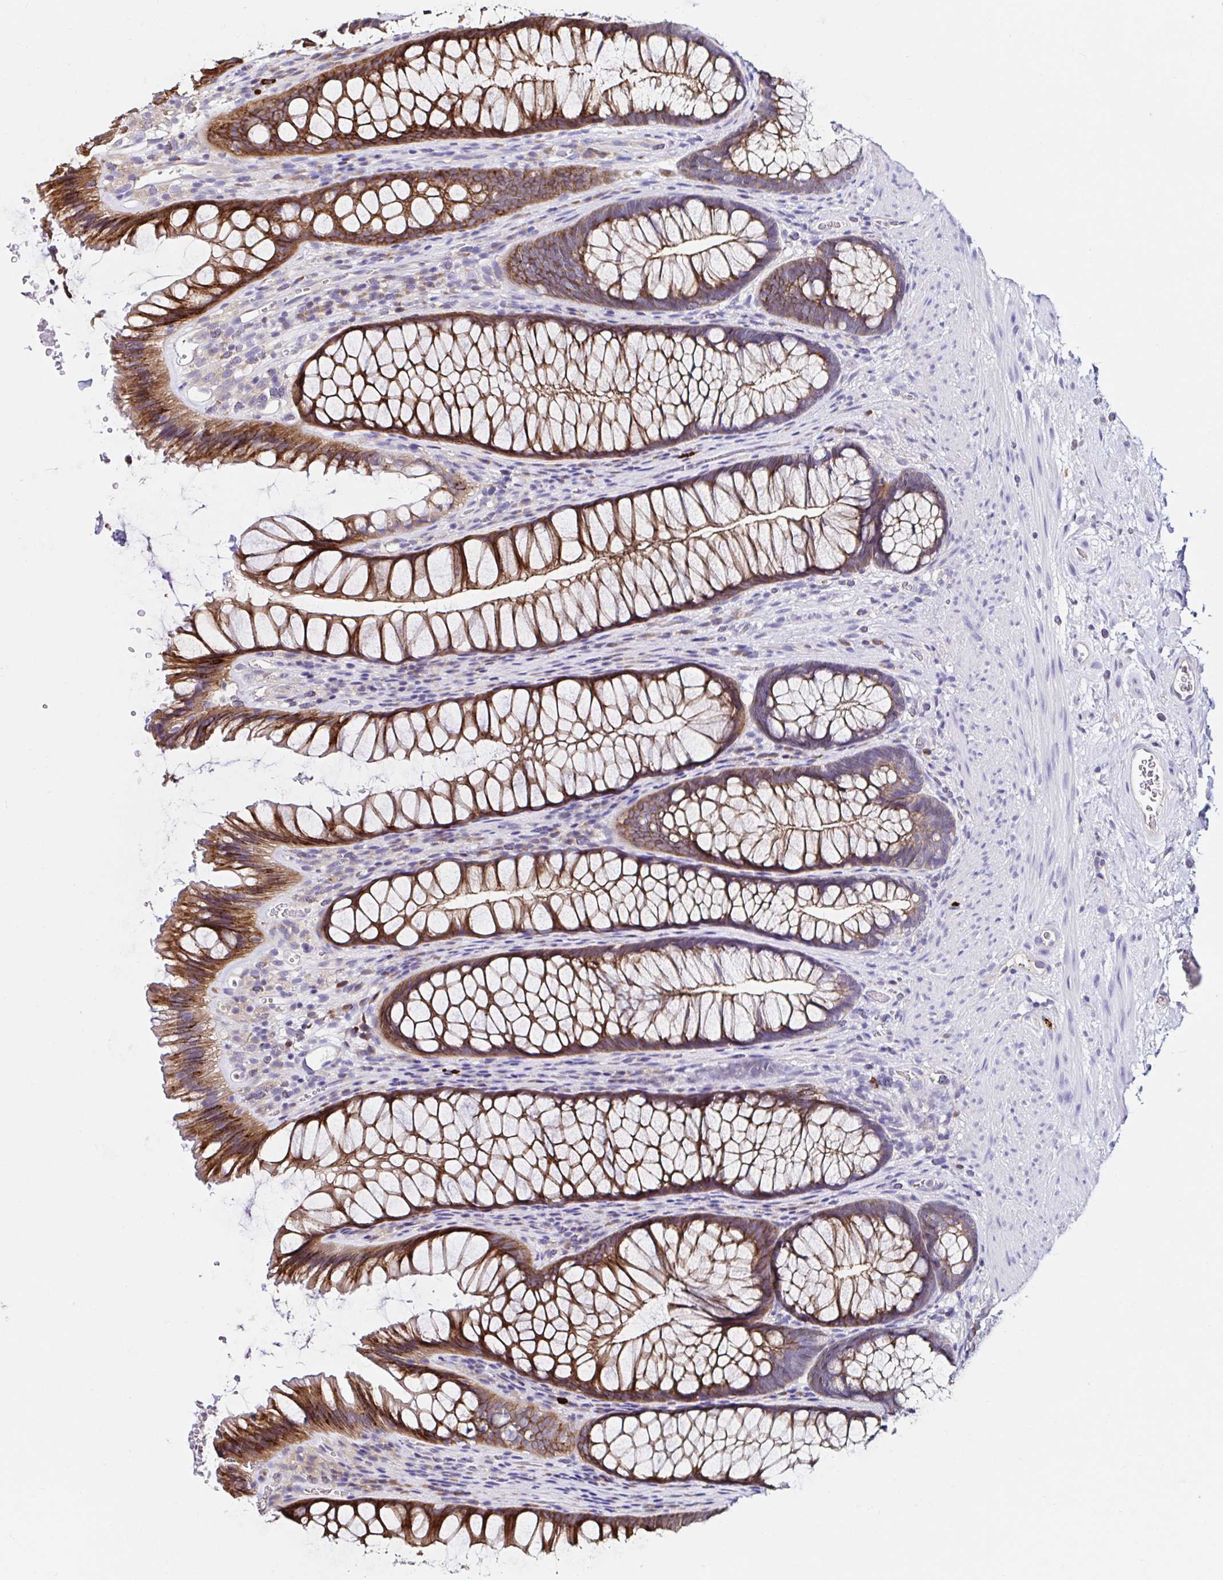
{"staining": {"intensity": "moderate", "quantity": ">75%", "location": "cytoplasmic/membranous"}, "tissue": "rectum", "cell_type": "Glandular cells", "image_type": "normal", "snomed": [{"axis": "morphology", "description": "Normal tissue, NOS"}, {"axis": "topography", "description": "Rectum"}], "caption": "IHC image of normal rectum: rectum stained using immunohistochemistry (IHC) exhibits medium levels of moderate protein expression localized specifically in the cytoplasmic/membranous of glandular cells, appearing as a cytoplasmic/membranous brown color.", "gene": "VSIG2", "patient": {"sex": "male", "age": 53}}